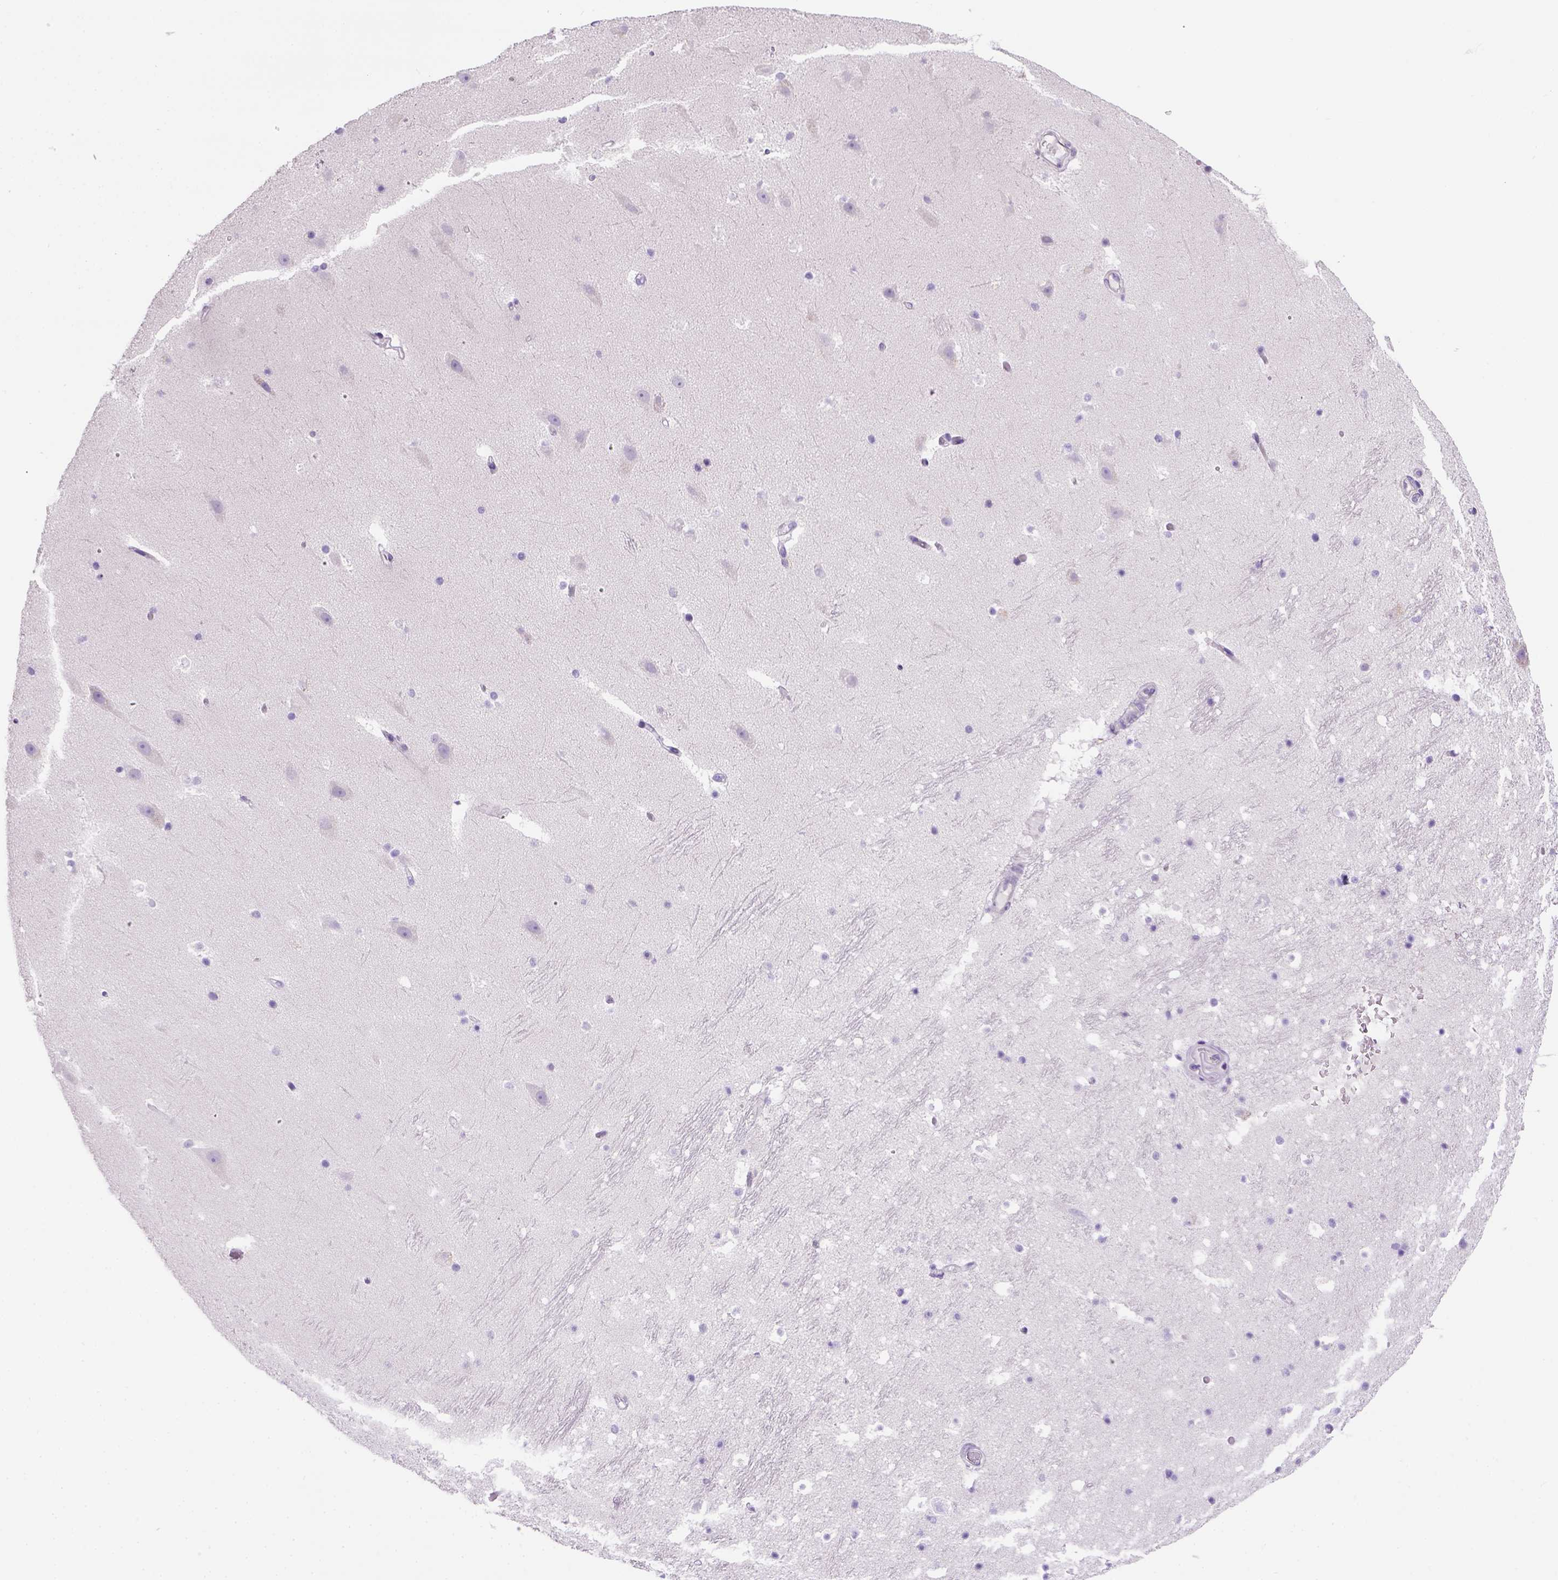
{"staining": {"intensity": "negative", "quantity": "none", "location": "none"}, "tissue": "hippocampus", "cell_type": "Glial cells", "image_type": "normal", "snomed": [{"axis": "morphology", "description": "Normal tissue, NOS"}, {"axis": "topography", "description": "Hippocampus"}], "caption": "This is a histopathology image of immunohistochemistry (IHC) staining of normal hippocampus, which shows no staining in glial cells.", "gene": "KRT71", "patient": {"sex": "male", "age": 26}}